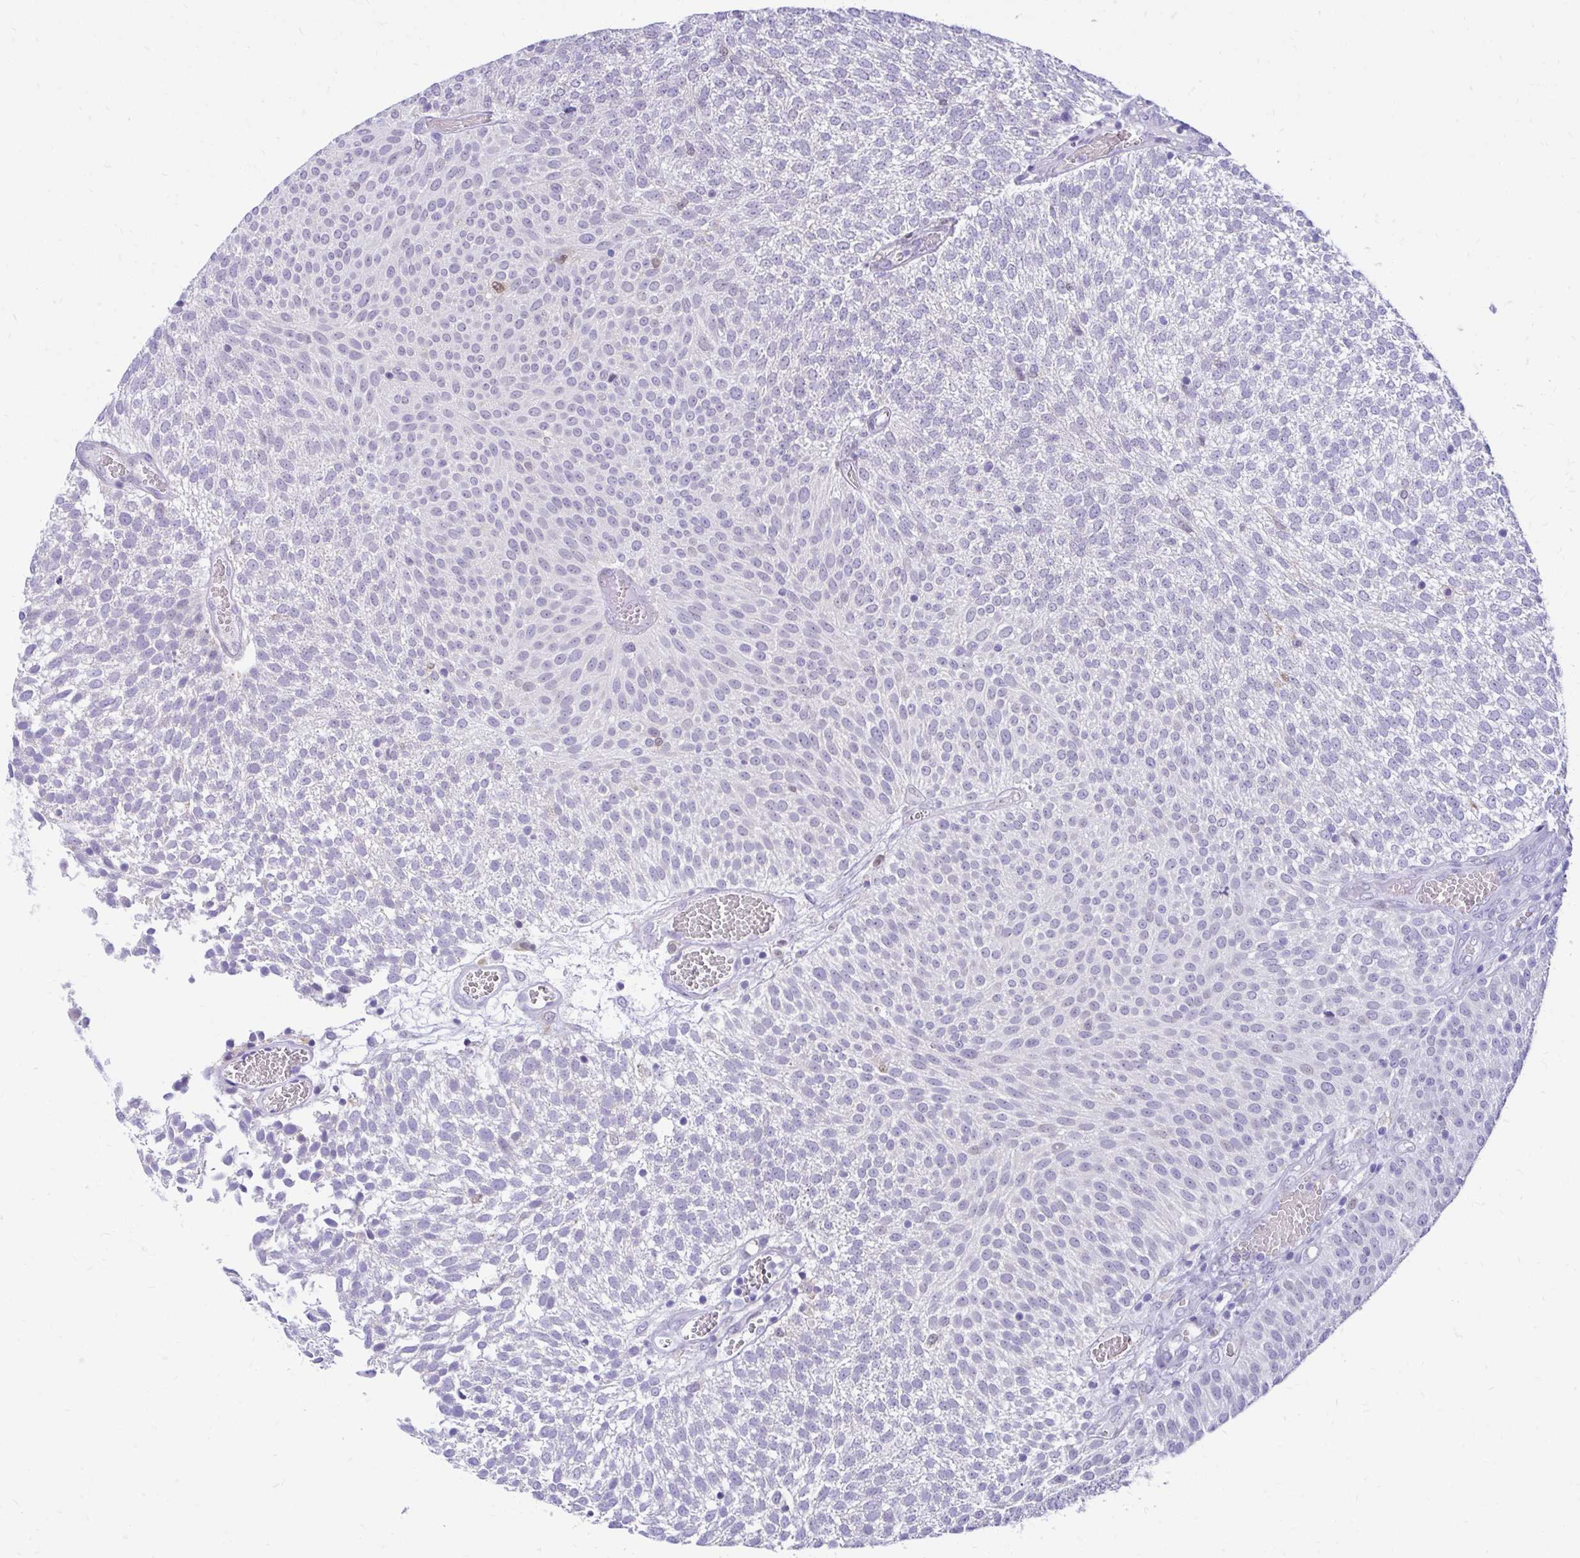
{"staining": {"intensity": "negative", "quantity": "none", "location": "none"}, "tissue": "urothelial cancer", "cell_type": "Tumor cells", "image_type": "cancer", "snomed": [{"axis": "morphology", "description": "Urothelial carcinoma, Low grade"}, {"axis": "topography", "description": "Urinary bladder"}], "caption": "An IHC image of urothelial cancer is shown. There is no staining in tumor cells of urothelial cancer. (DAB IHC visualized using brightfield microscopy, high magnification).", "gene": "GLB1L2", "patient": {"sex": "female", "age": 79}}